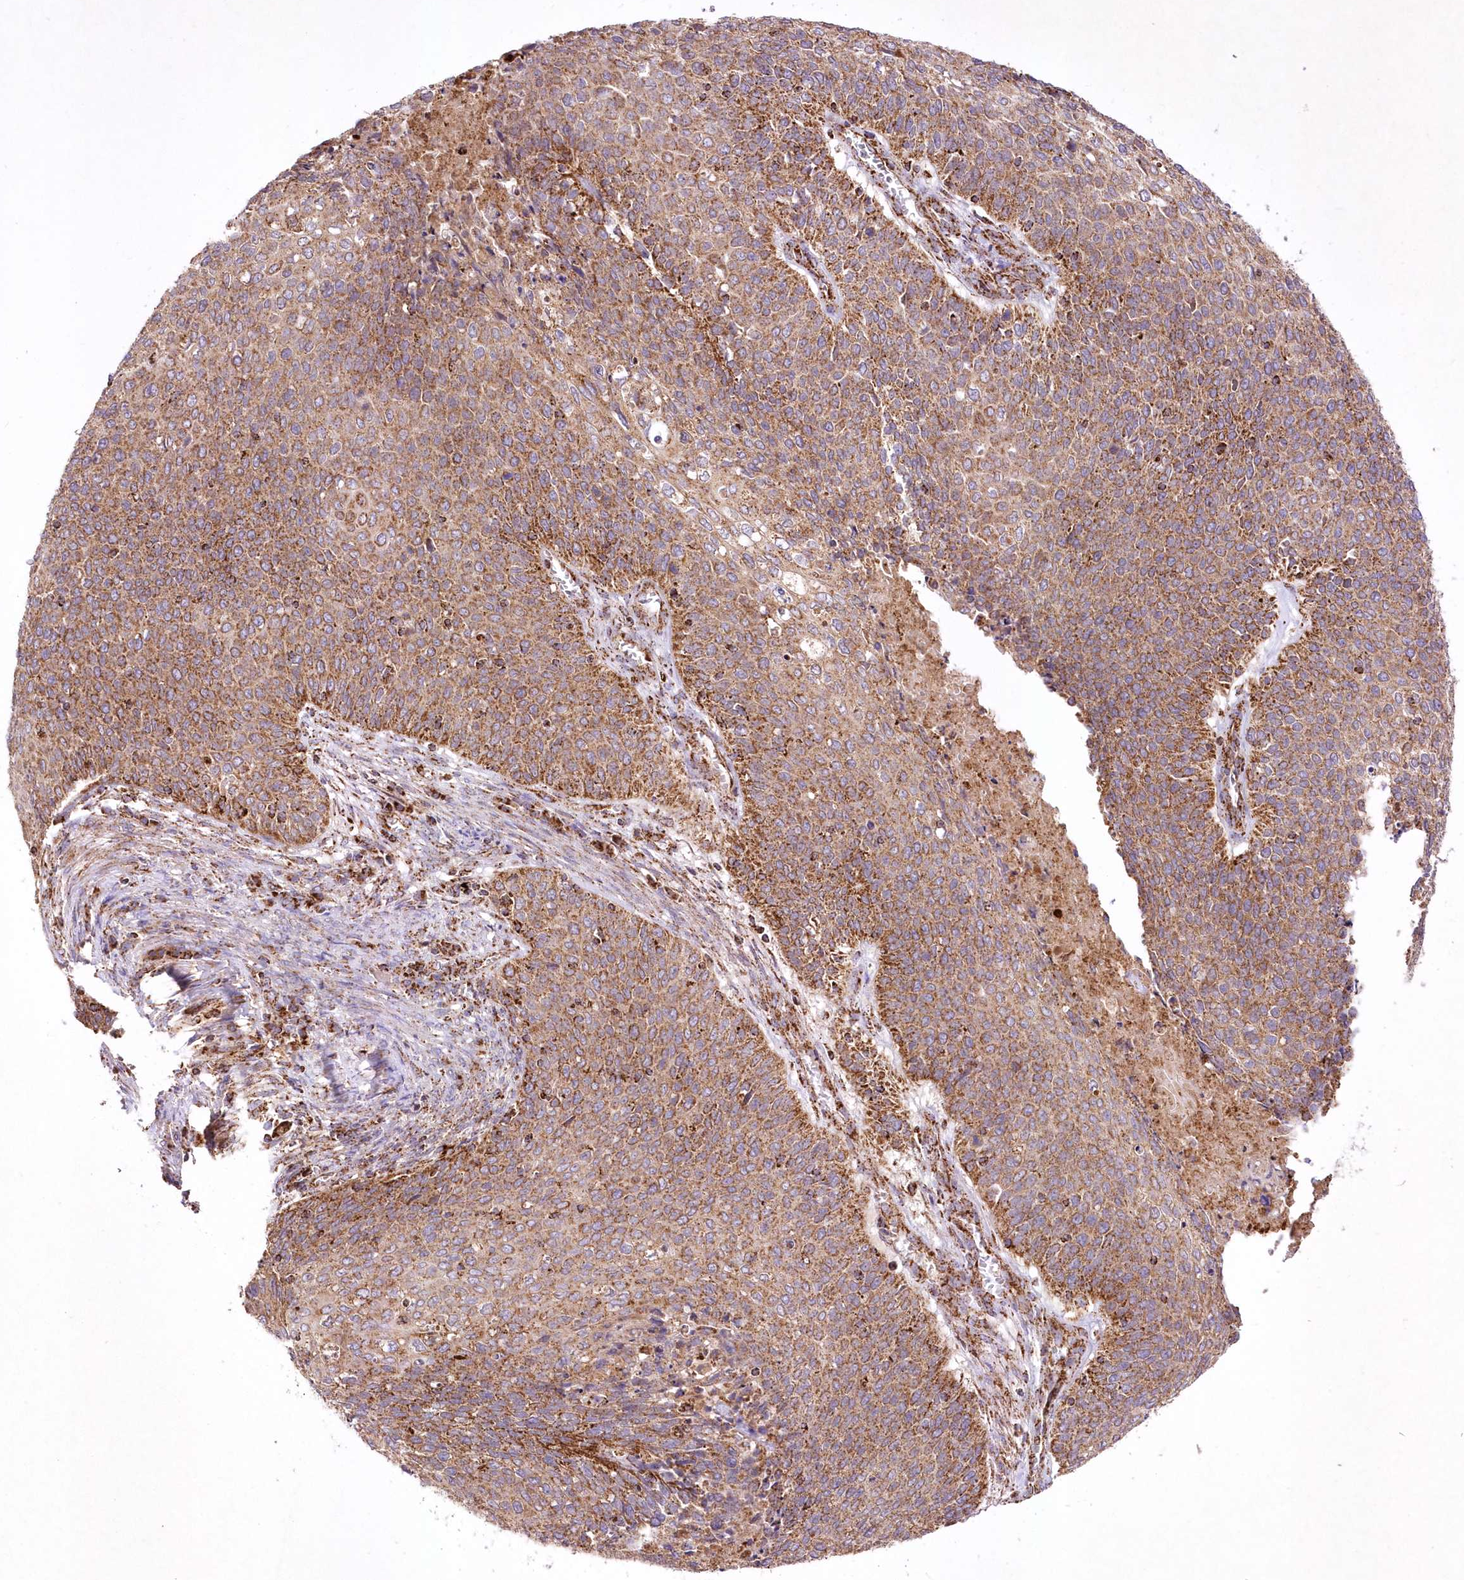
{"staining": {"intensity": "moderate", "quantity": ">75%", "location": "cytoplasmic/membranous"}, "tissue": "cervical cancer", "cell_type": "Tumor cells", "image_type": "cancer", "snomed": [{"axis": "morphology", "description": "Squamous cell carcinoma, NOS"}, {"axis": "topography", "description": "Cervix"}], "caption": "Cervical cancer (squamous cell carcinoma) tissue reveals moderate cytoplasmic/membranous staining in about >75% of tumor cells", "gene": "ASNSD1", "patient": {"sex": "female", "age": 39}}